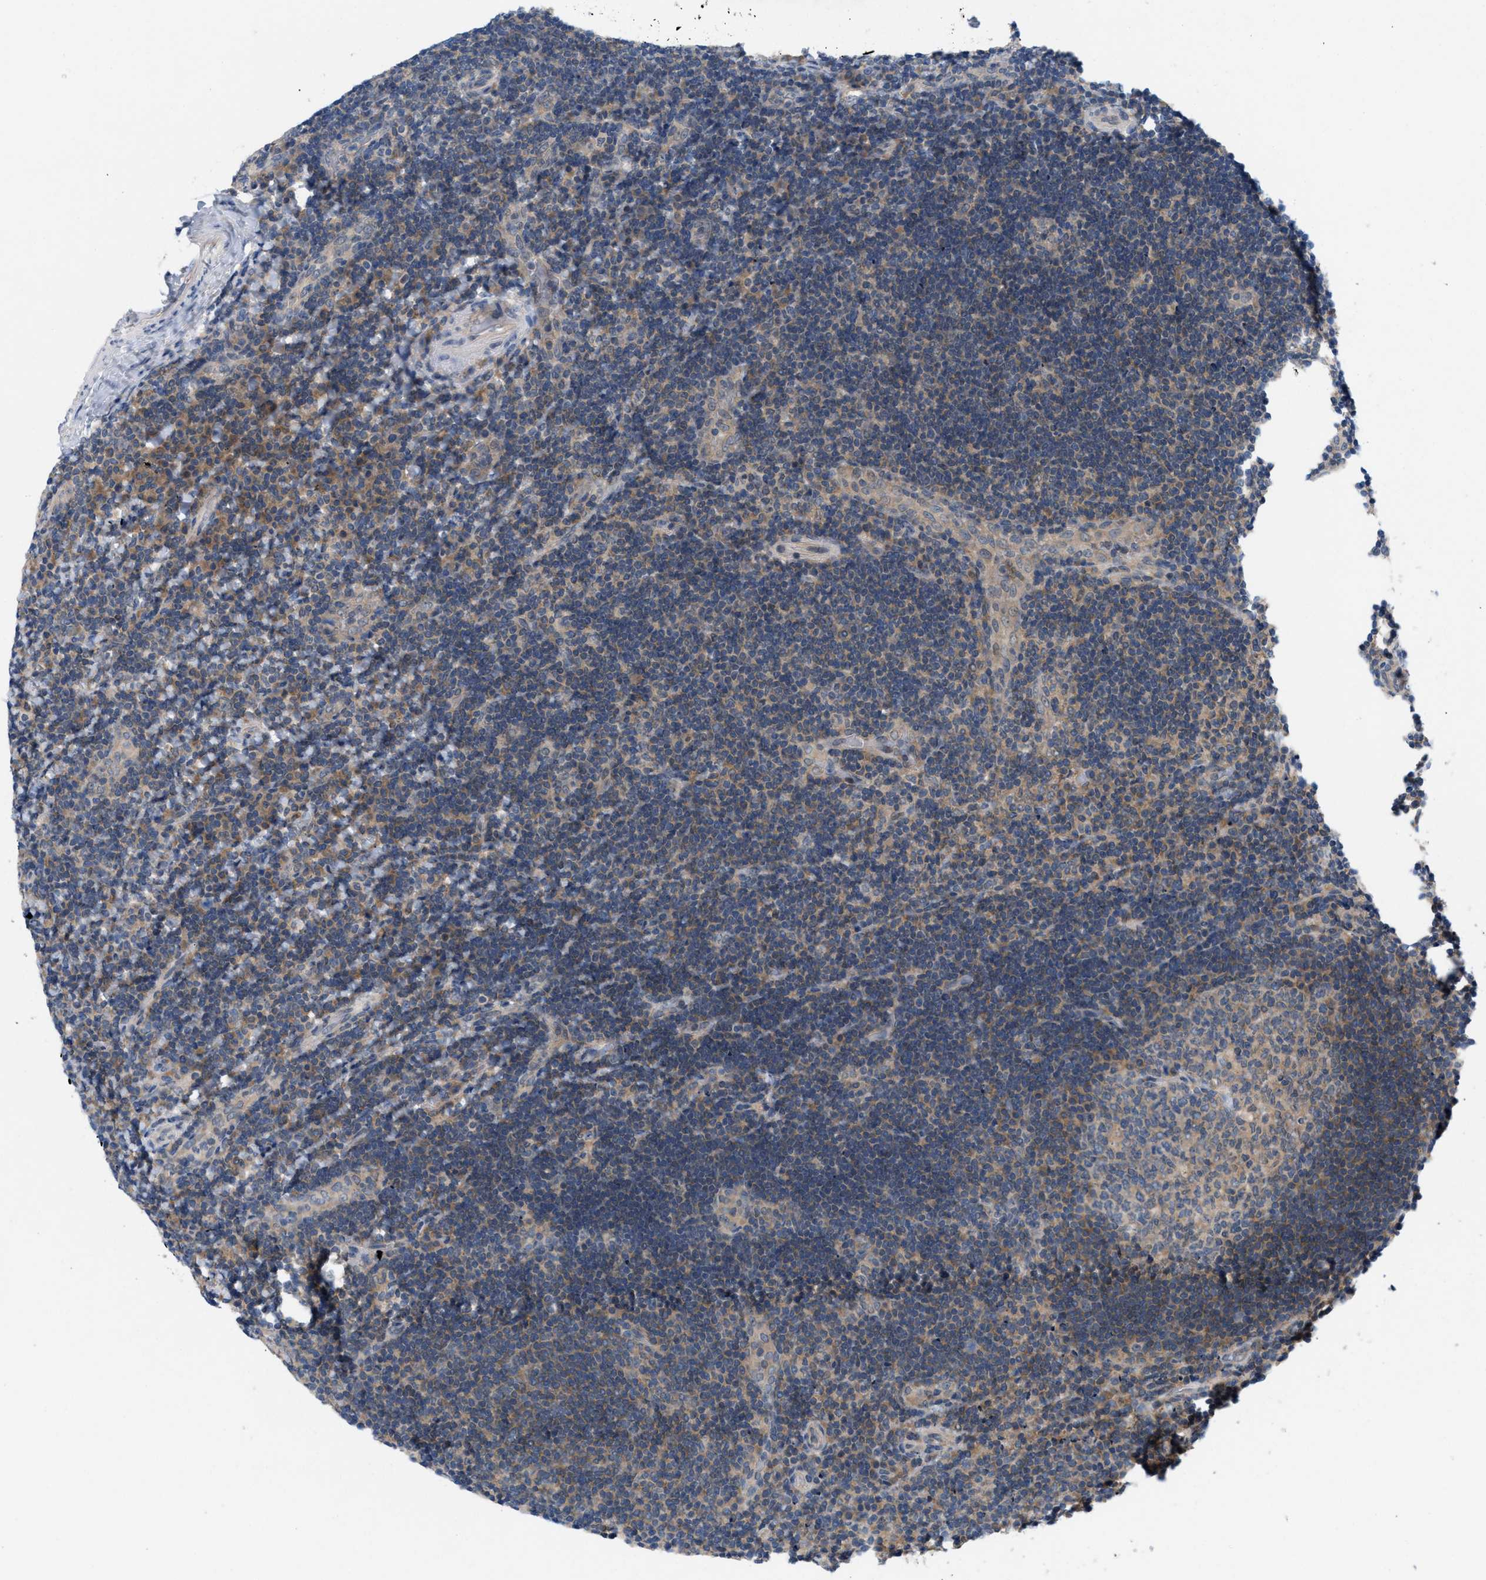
{"staining": {"intensity": "moderate", "quantity": ">75%", "location": "cytoplasmic/membranous"}, "tissue": "lymphoma", "cell_type": "Tumor cells", "image_type": "cancer", "snomed": [{"axis": "morphology", "description": "Malignant lymphoma, non-Hodgkin's type, High grade"}, {"axis": "topography", "description": "Tonsil"}], "caption": "This micrograph exhibits immunohistochemistry staining of human high-grade malignant lymphoma, non-Hodgkin's type, with medium moderate cytoplasmic/membranous staining in approximately >75% of tumor cells.", "gene": "WIPI2", "patient": {"sex": "female", "age": 36}}